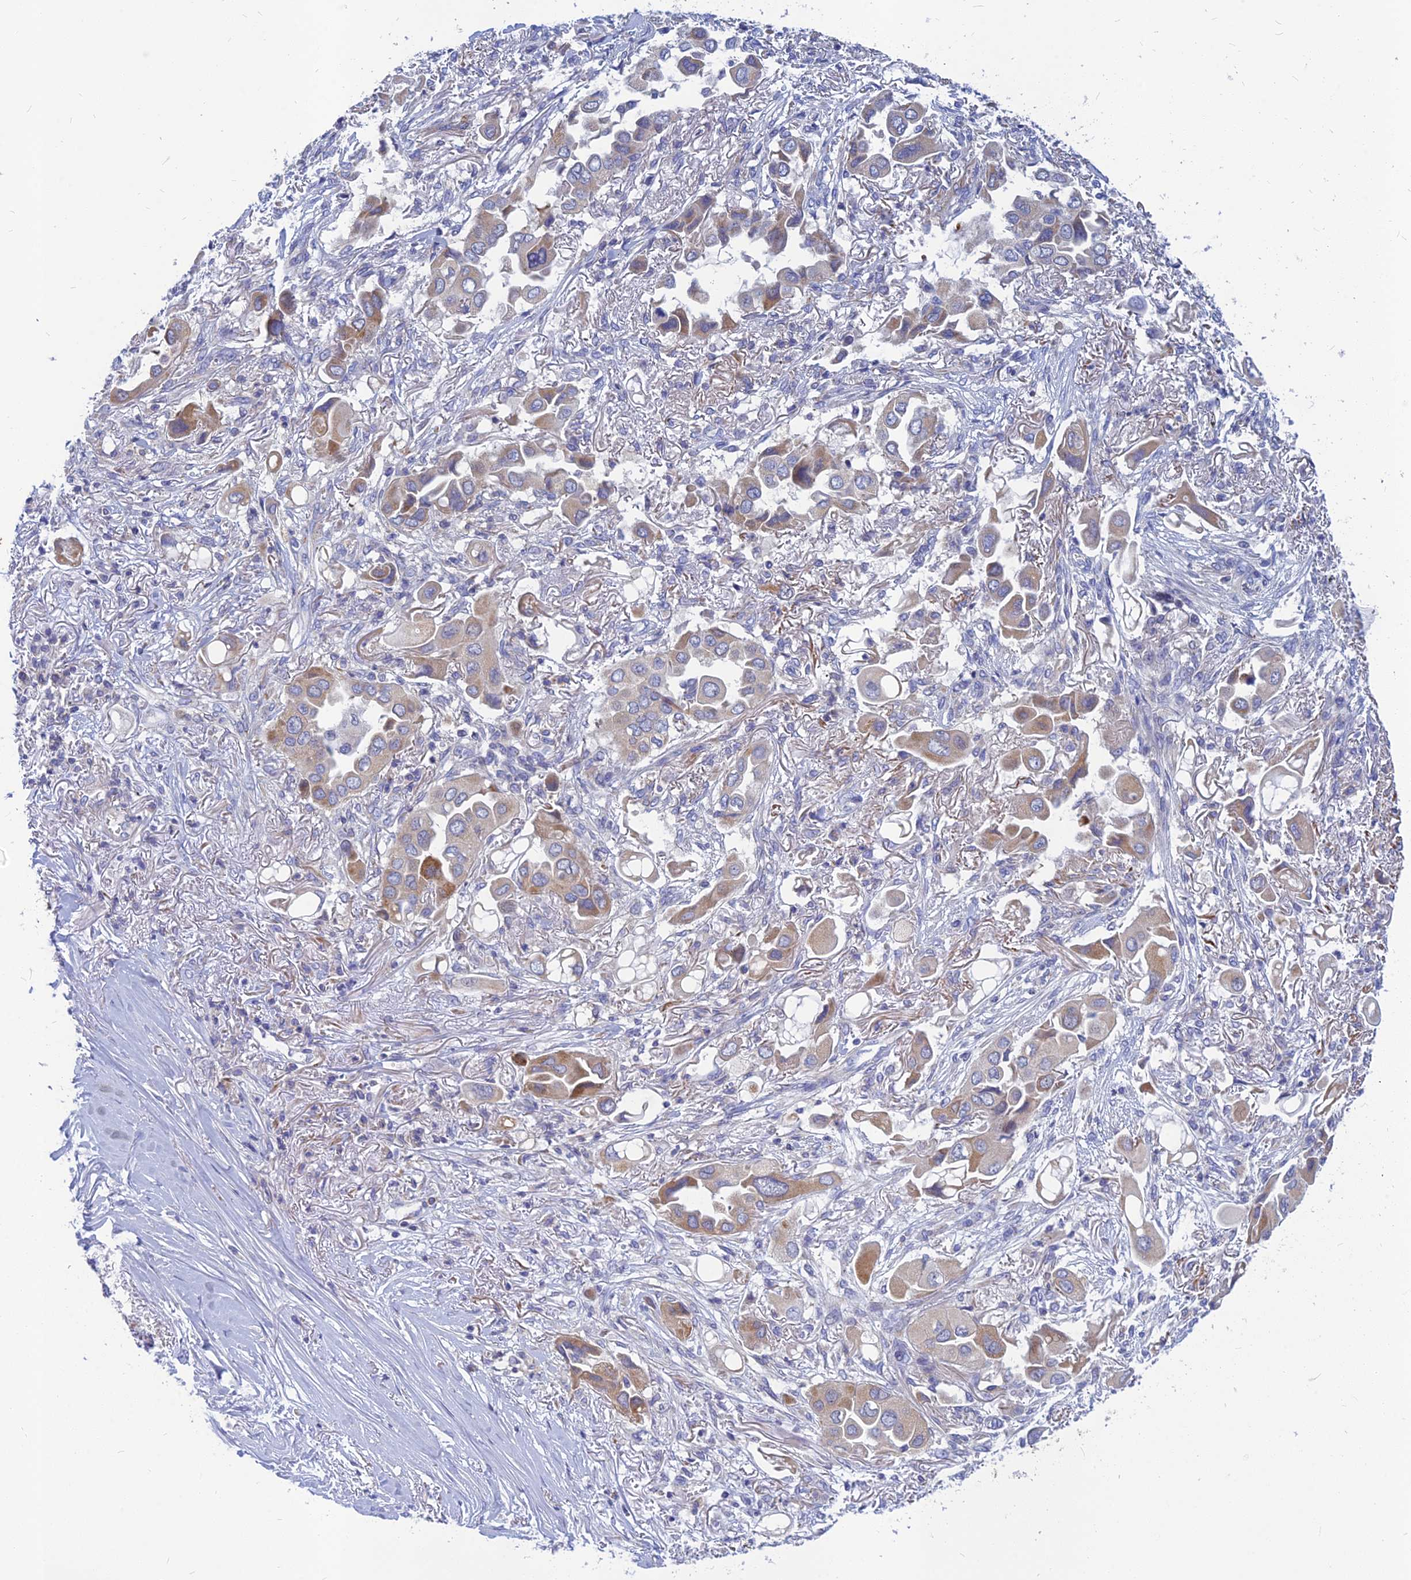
{"staining": {"intensity": "moderate", "quantity": "<25%", "location": "cytoplasmic/membranous"}, "tissue": "lung cancer", "cell_type": "Tumor cells", "image_type": "cancer", "snomed": [{"axis": "morphology", "description": "Adenocarcinoma, NOS"}, {"axis": "topography", "description": "Lung"}], "caption": "The immunohistochemical stain labels moderate cytoplasmic/membranous positivity in tumor cells of adenocarcinoma (lung) tissue.", "gene": "CACNA1B", "patient": {"sex": "female", "age": 76}}